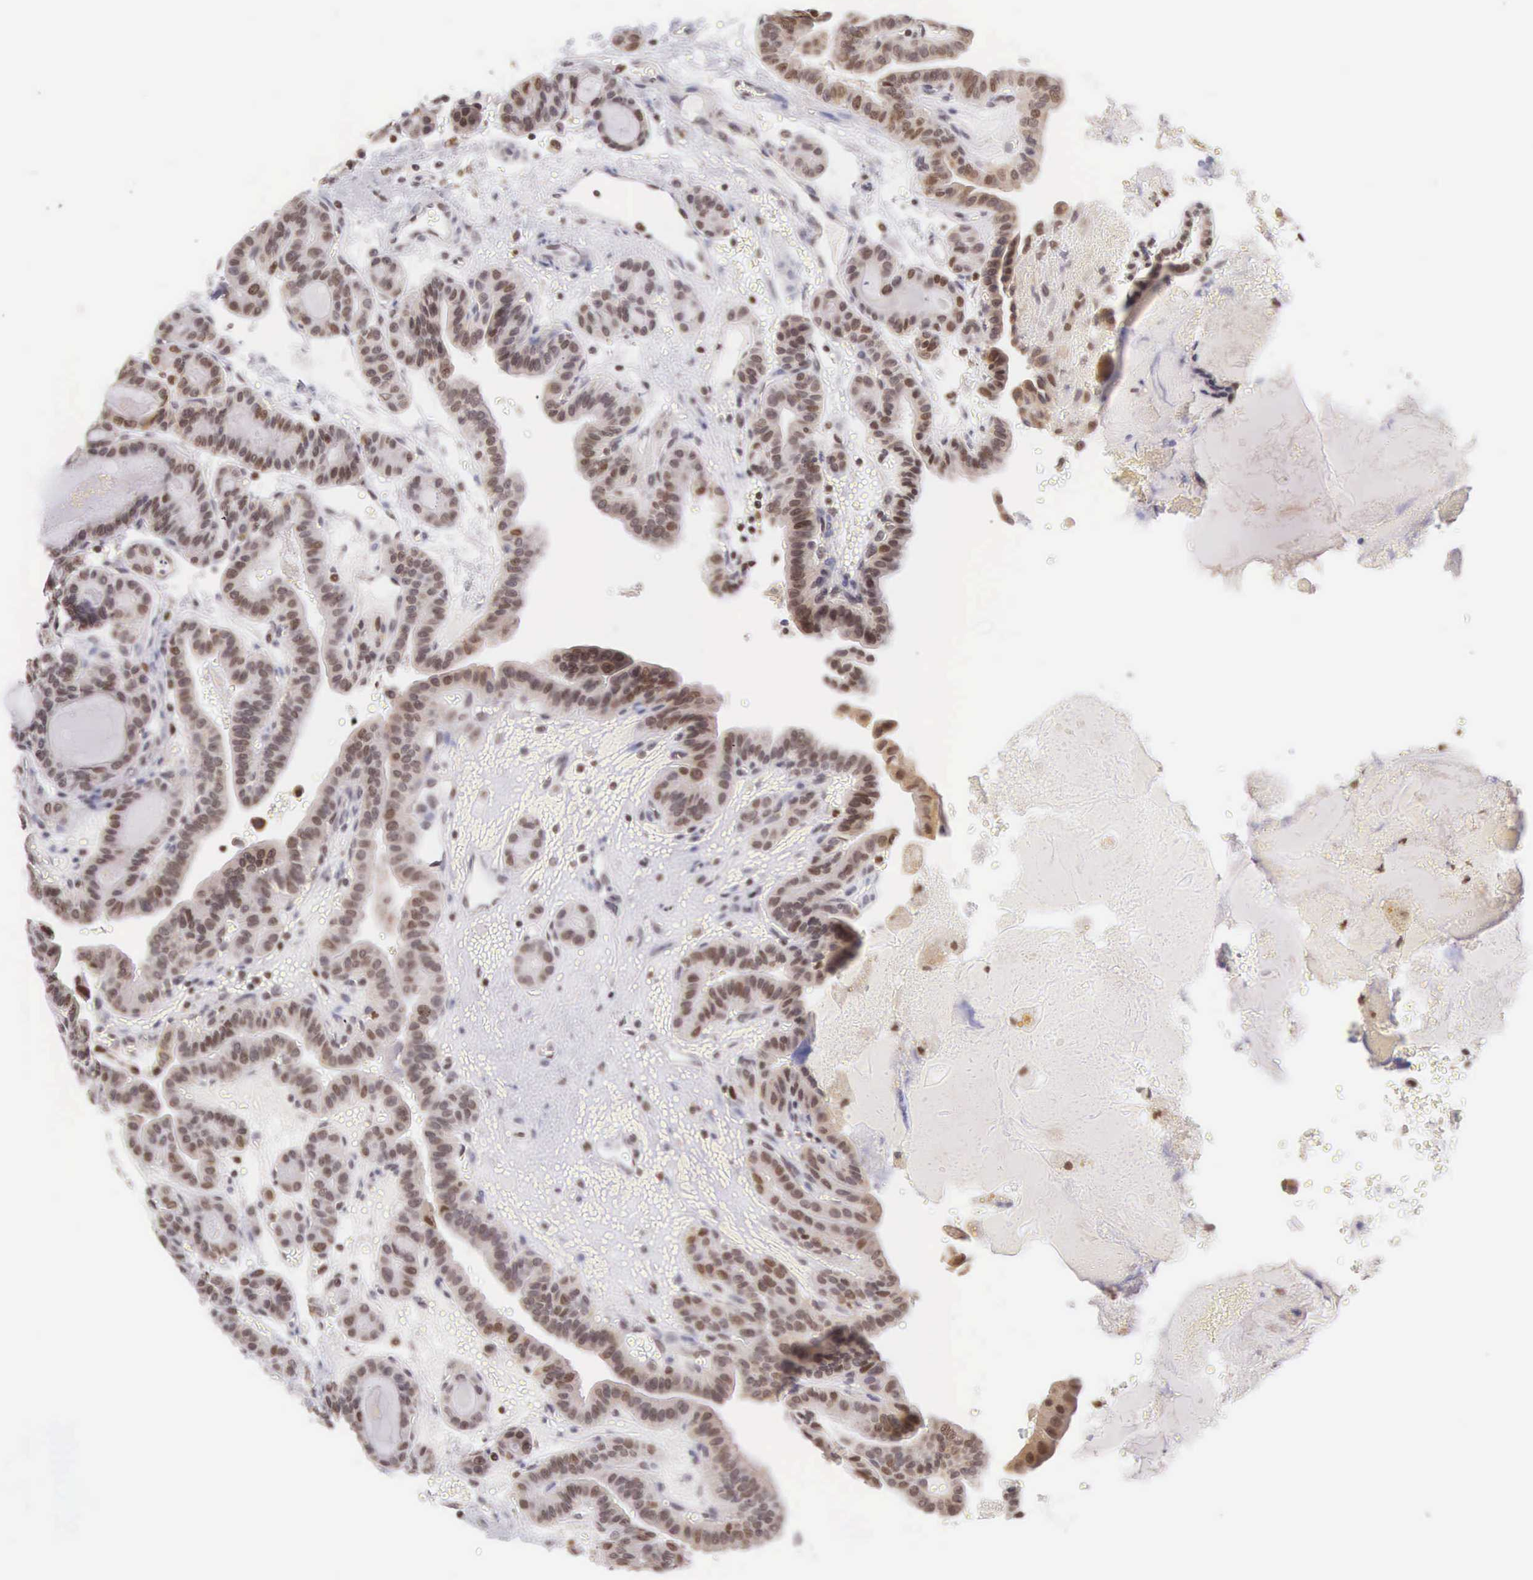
{"staining": {"intensity": "moderate", "quantity": ">75%", "location": "nuclear"}, "tissue": "thyroid cancer", "cell_type": "Tumor cells", "image_type": "cancer", "snomed": [{"axis": "morphology", "description": "Papillary adenocarcinoma, NOS"}, {"axis": "topography", "description": "Thyroid gland"}], "caption": "Thyroid papillary adenocarcinoma stained for a protein shows moderate nuclear positivity in tumor cells.", "gene": "VRK1", "patient": {"sex": "male", "age": 87}}